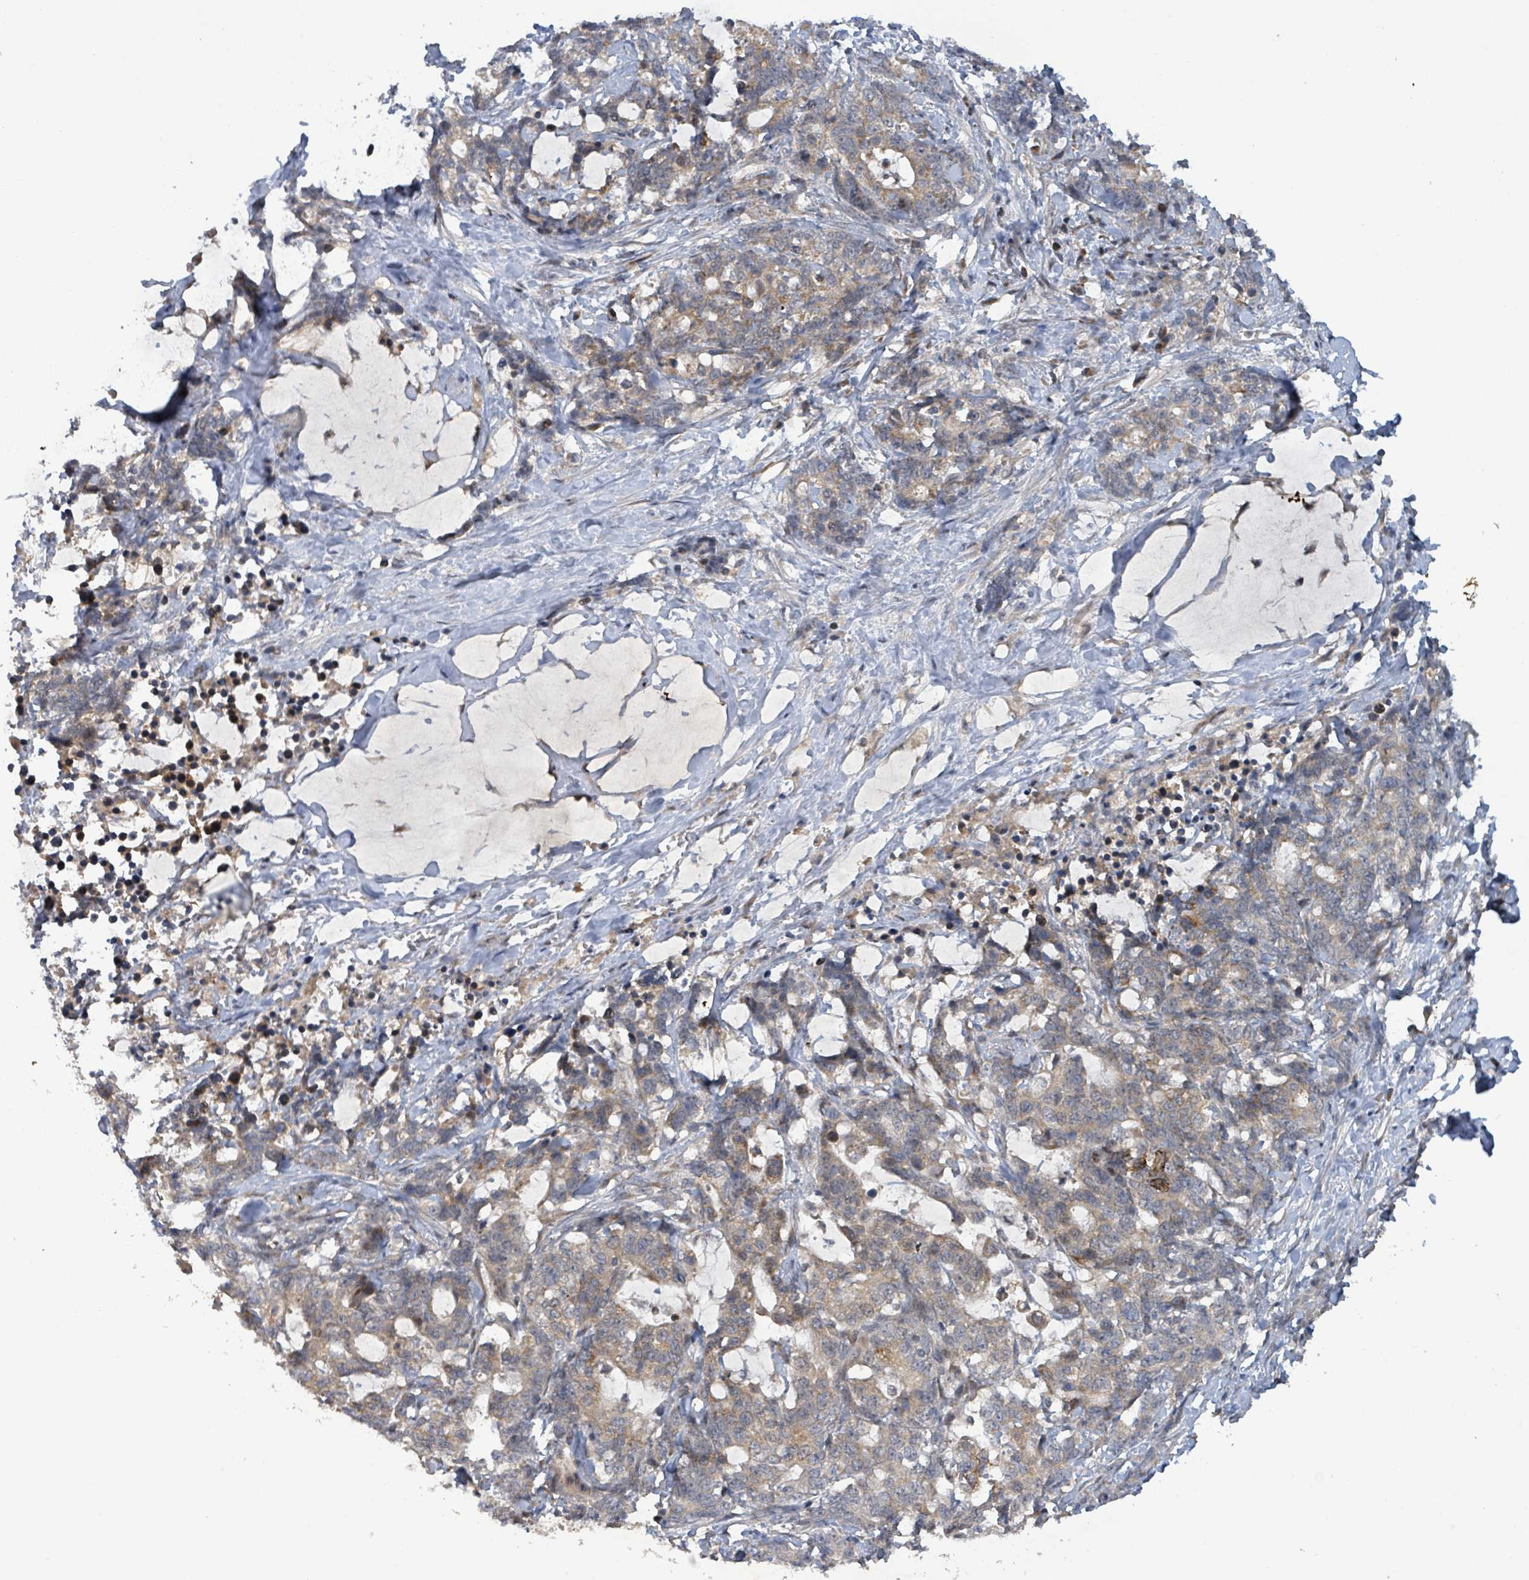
{"staining": {"intensity": "weak", "quantity": ">75%", "location": "cytoplasmic/membranous"}, "tissue": "stomach cancer", "cell_type": "Tumor cells", "image_type": "cancer", "snomed": [{"axis": "morphology", "description": "Normal tissue, NOS"}, {"axis": "morphology", "description": "Adenocarcinoma, NOS"}, {"axis": "topography", "description": "Stomach"}], "caption": "Immunohistochemistry staining of stomach cancer, which demonstrates low levels of weak cytoplasmic/membranous expression in about >75% of tumor cells indicating weak cytoplasmic/membranous protein expression. The staining was performed using DAB (3,3'-diaminobenzidine) (brown) for protein detection and nuclei were counterstained in hematoxylin (blue).", "gene": "ITGA11", "patient": {"sex": "female", "age": 64}}